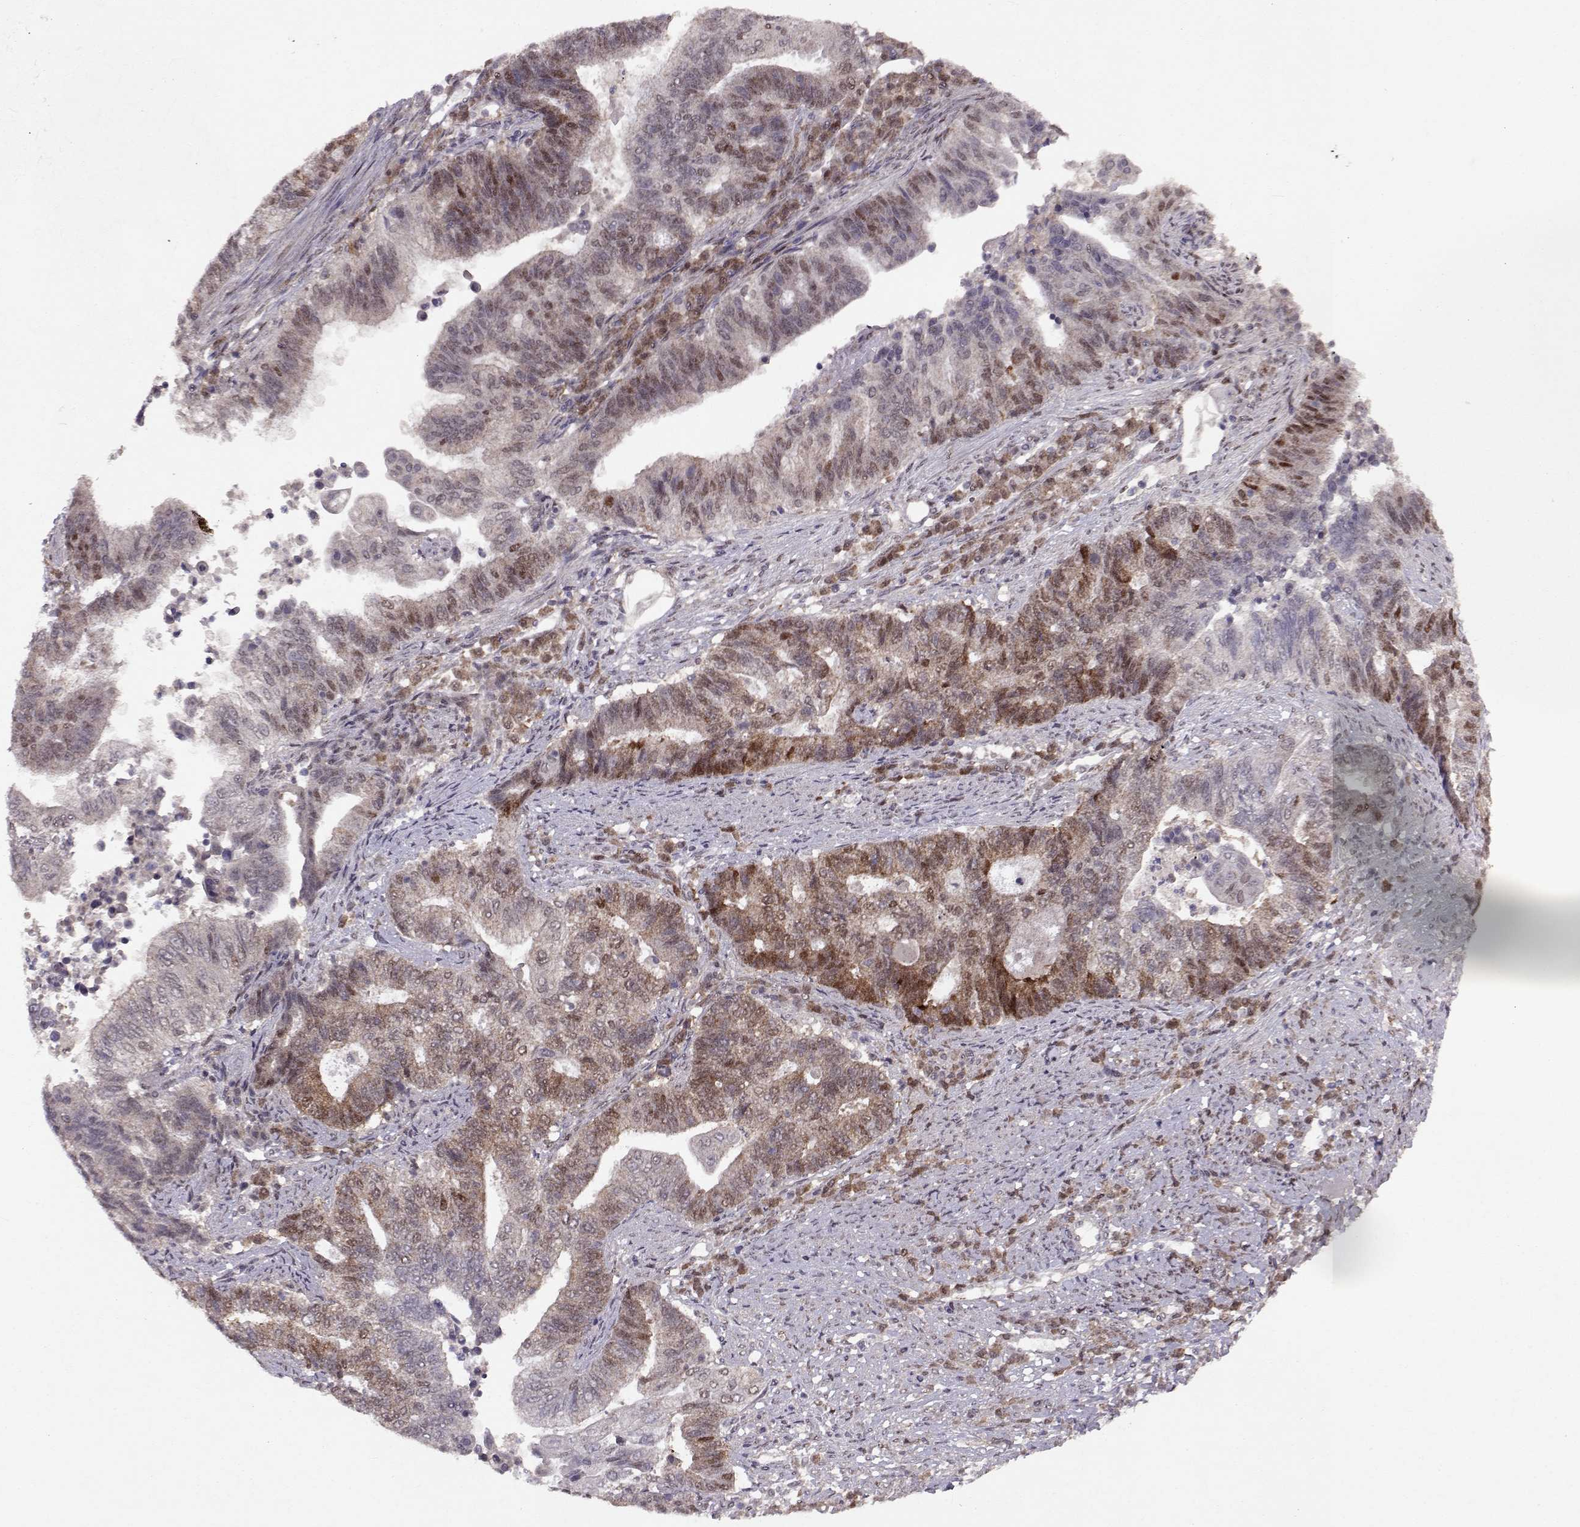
{"staining": {"intensity": "weak", "quantity": "25%-75%", "location": "cytoplasmic/membranous,nuclear"}, "tissue": "endometrial cancer", "cell_type": "Tumor cells", "image_type": "cancer", "snomed": [{"axis": "morphology", "description": "Adenocarcinoma, NOS"}, {"axis": "topography", "description": "Uterus"}, {"axis": "topography", "description": "Endometrium"}], "caption": "Immunohistochemistry staining of endometrial cancer, which demonstrates low levels of weak cytoplasmic/membranous and nuclear positivity in approximately 25%-75% of tumor cells indicating weak cytoplasmic/membranous and nuclear protein positivity. The staining was performed using DAB (brown) for protein detection and nuclei were counterstained in hematoxylin (blue).", "gene": "CDK4", "patient": {"sex": "female", "age": 54}}